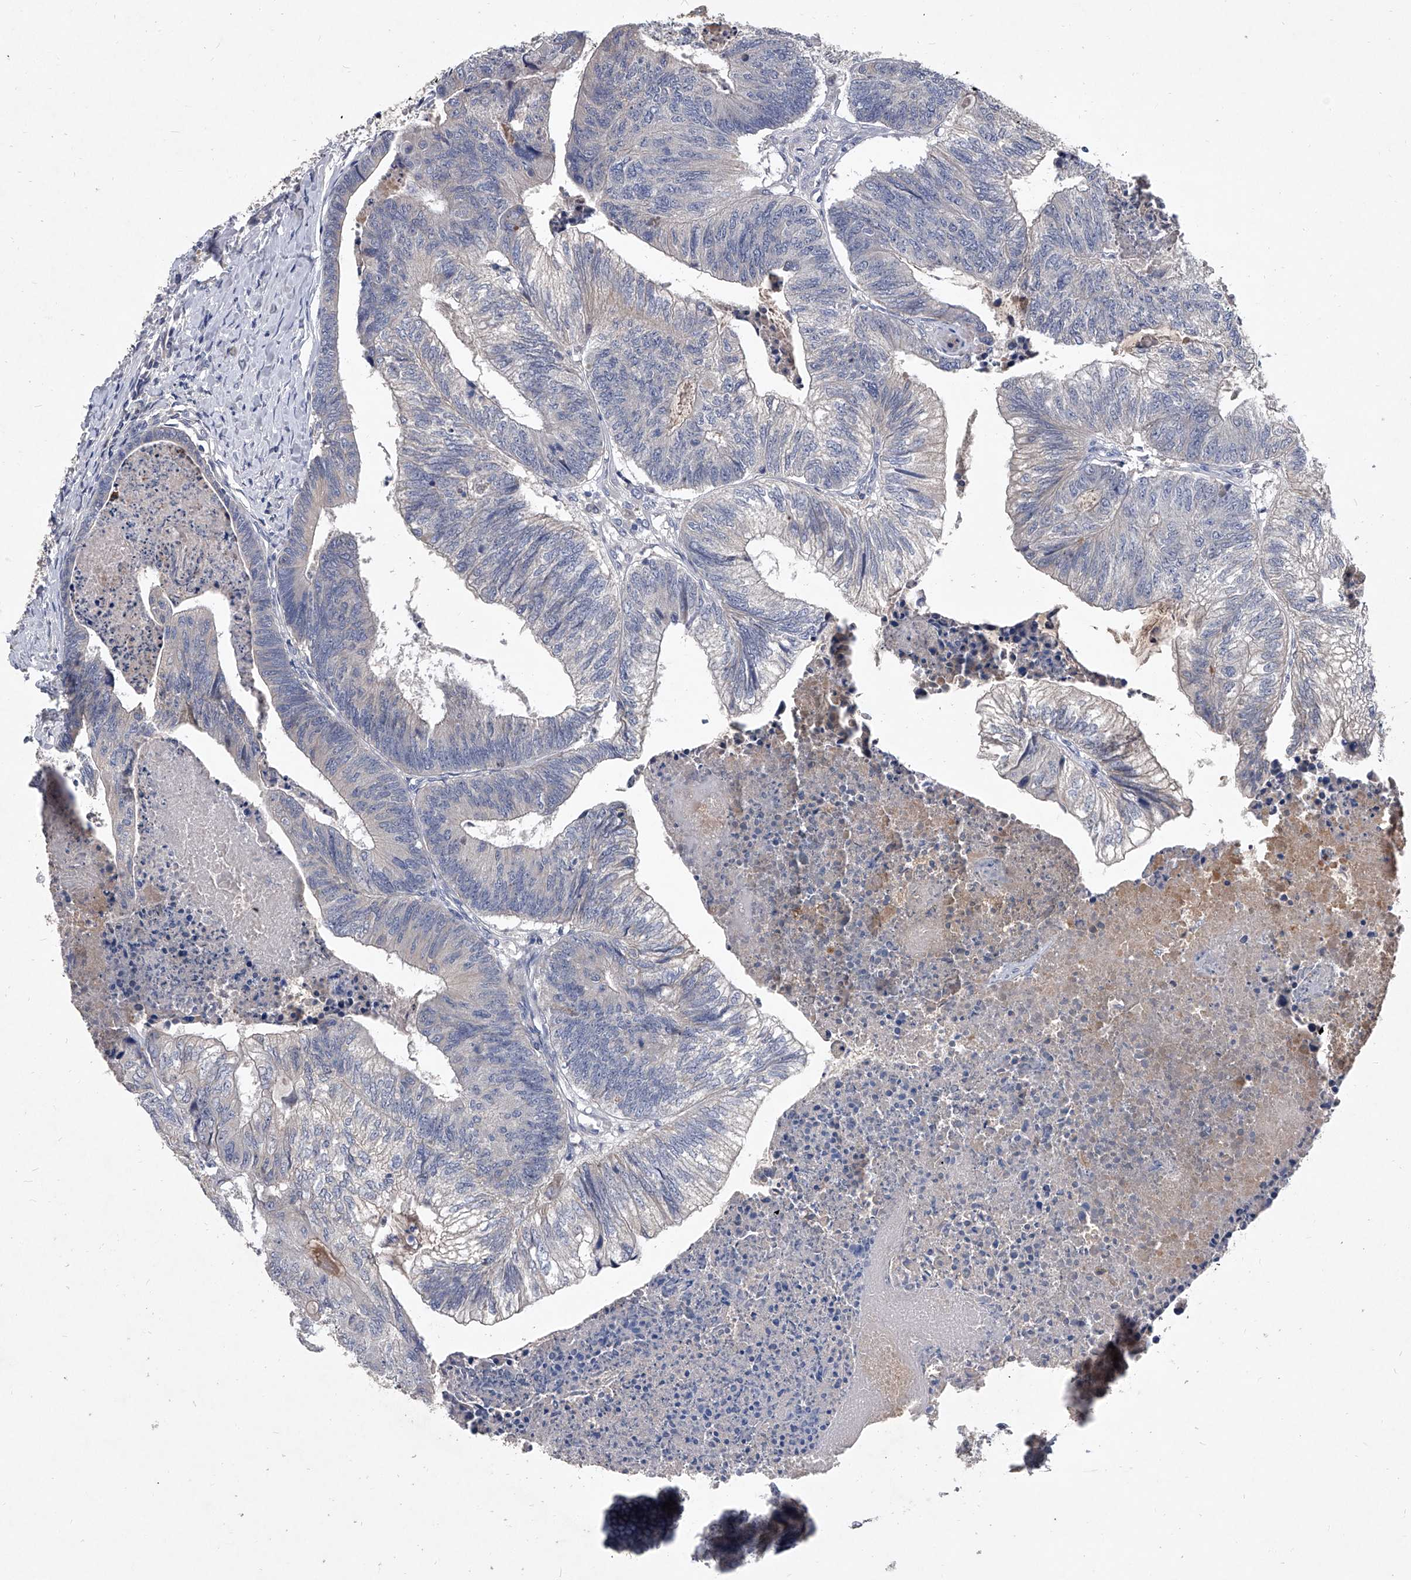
{"staining": {"intensity": "negative", "quantity": "none", "location": "none"}, "tissue": "colorectal cancer", "cell_type": "Tumor cells", "image_type": "cancer", "snomed": [{"axis": "morphology", "description": "Adenocarcinoma, NOS"}, {"axis": "topography", "description": "Colon"}], "caption": "Tumor cells are negative for brown protein staining in colorectal cancer.", "gene": "C5", "patient": {"sex": "female", "age": 67}}